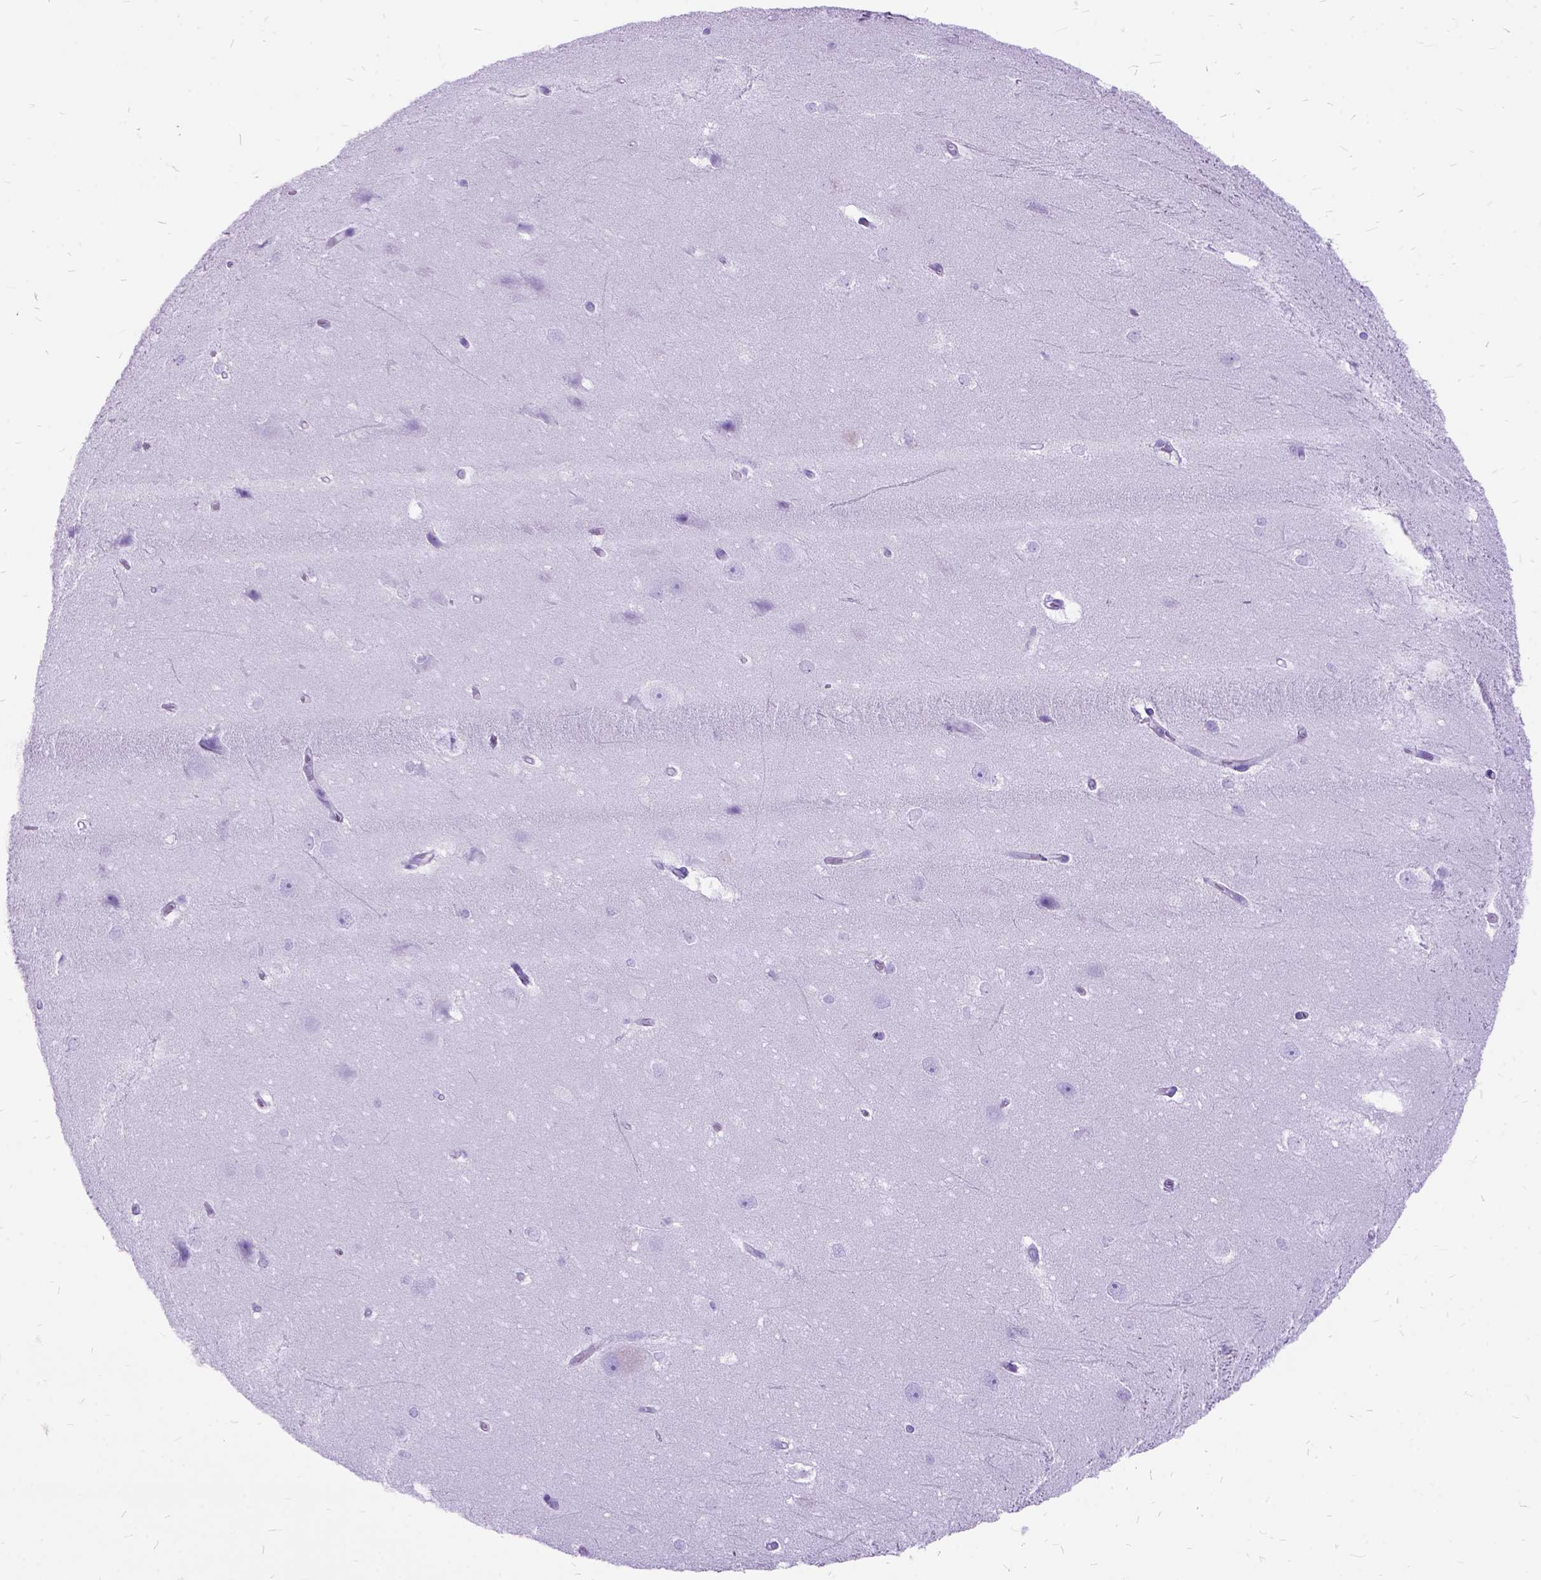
{"staining": {"intensity": "negative", "quantity": "none", "location": "none"}, "tissue": "hippocampus", "cell_type": "Glial cells", "image_type": "normal", "snomed": [{"axis": "morphology", "description": "Normal tissue, NOS"}, {"axis": "topography", "description": "Cerebral cortex"}, {"axis": "topography", "description": "Hippocampus"}], "caption": "Immunohistochemistry (IHC) histopathology image of unremarkable hippocampus: human hippocampus stained with DAB exhibits no significant protein positivity in glial cells.", "gene": "ARL9", "patient": {"sex": "female", "age": 19}}